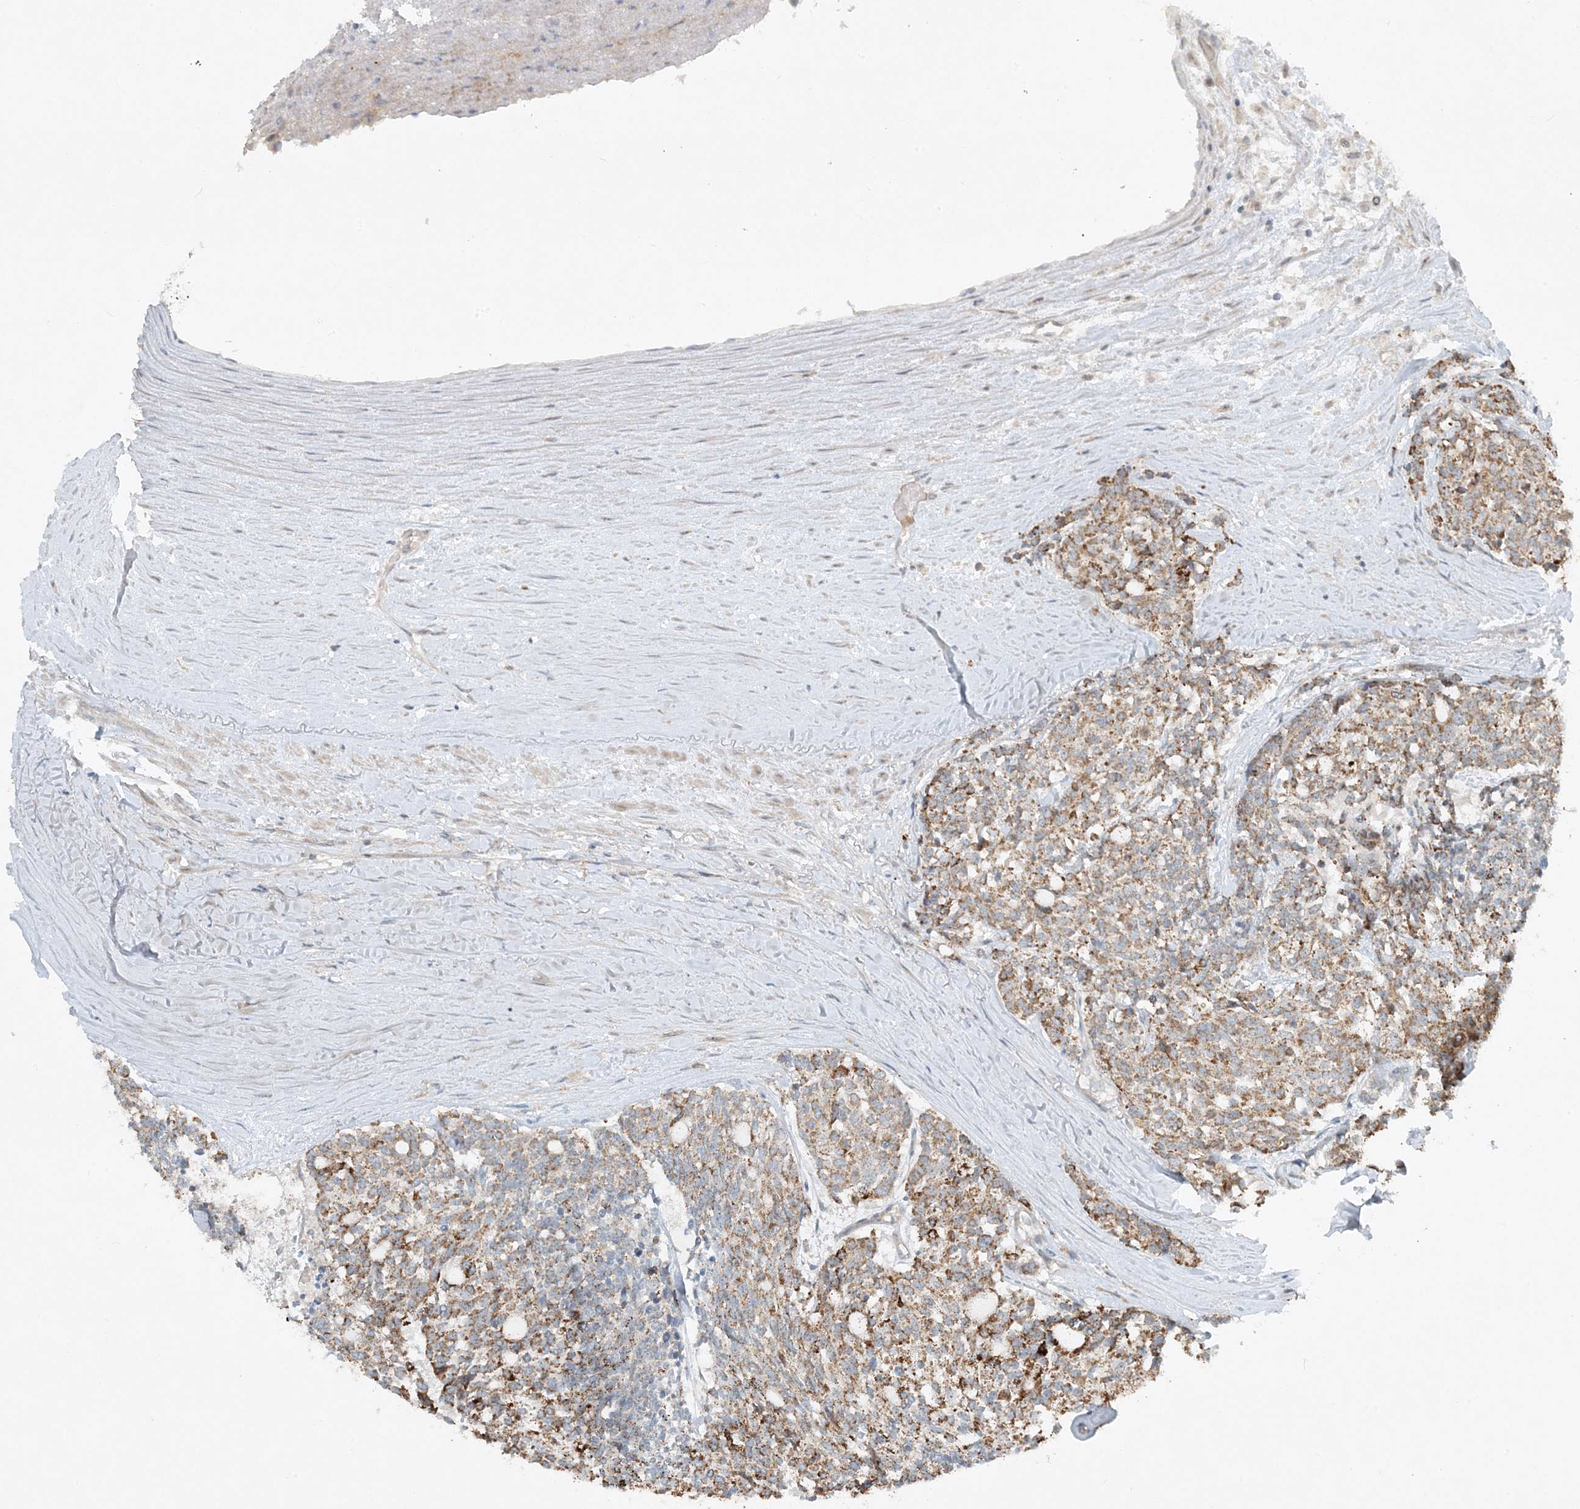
{"staining": {"intensity": "moderate", "quantity": ">75%", "location": "cytoplasmic/membranous"}, "tissue": "carcinoid", "cell_type": "Tumor cells", "image_type": "cancer", "snomed": [{"axis": "morphology", "description": "Carcinoid, malignant, NOS"}, {"axis": "topography", "description": "Pancreas"}], "caption": "Protein staining by immunohistochemistry displays moderate cytoplasmic/membranous positivity in approximately >75% of tumor cells in carcinoid (malignant). Nuclei are stained in blue.", "gene": "MITD1", "patient": {"sex": "female", "age": 54}}